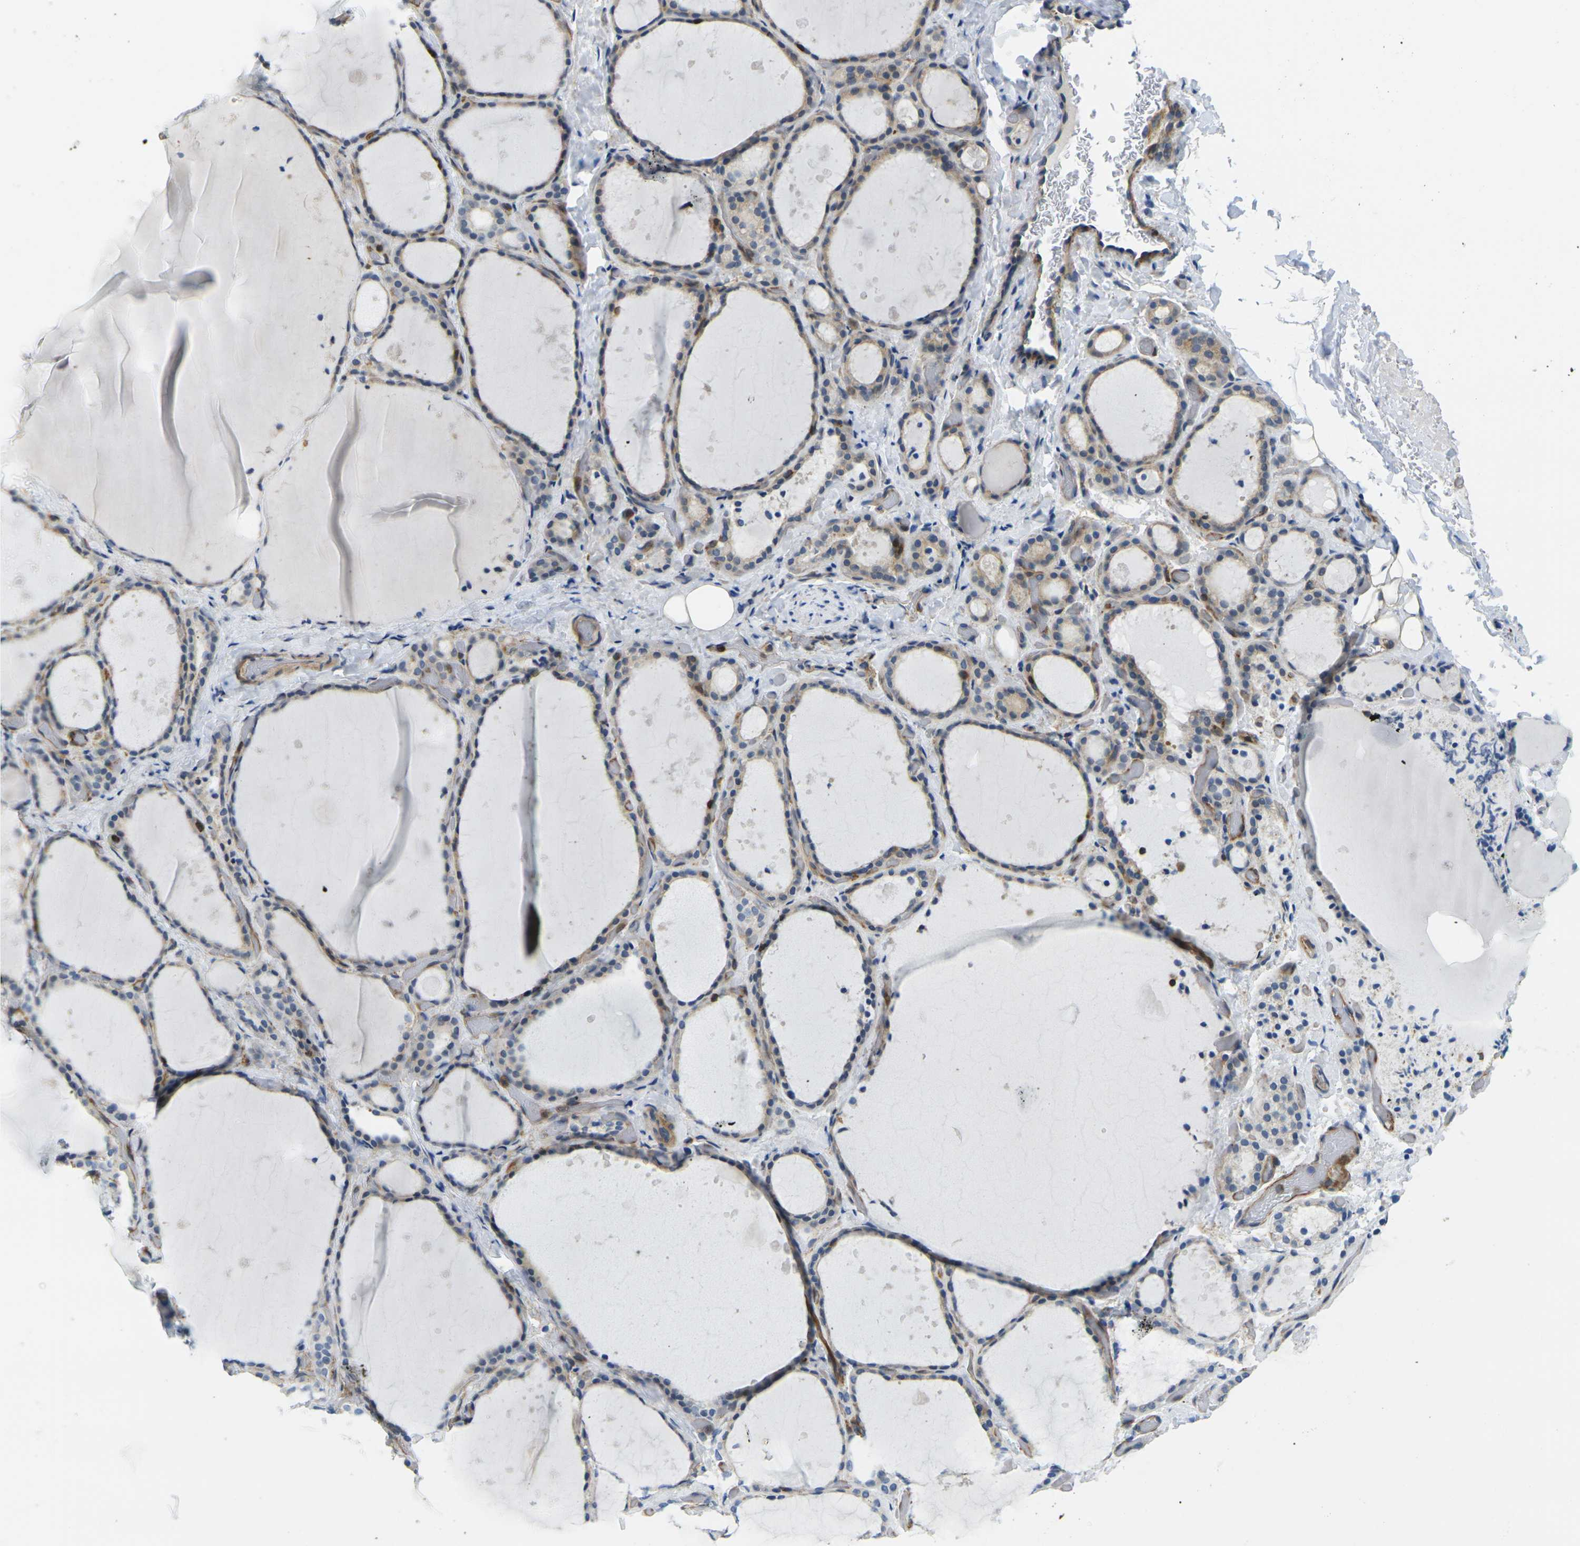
{"staining": {"intensity": "weak", "quantity": "25%-75%", "location": "cytoplasmic/membranous"}, "tissue": "thyroid gland", "cell_type": "Glandular cells", "image_type": "normal", "snomed": [{"axis": "morphology", "description": "Normal tissue, NOS"}, {"axis": "topography", "description": "Thyroid gland"}], "caption": "A brown stain labels weak cytoplasmic/membranous staining of a protein in glandular cells of unremarkable human thyroid gland. Ihc stains the protein of interest in brown and the nuclei are stained blue.", "gene": "LASP1", "patient": {"sex": "female", "age": 44}}